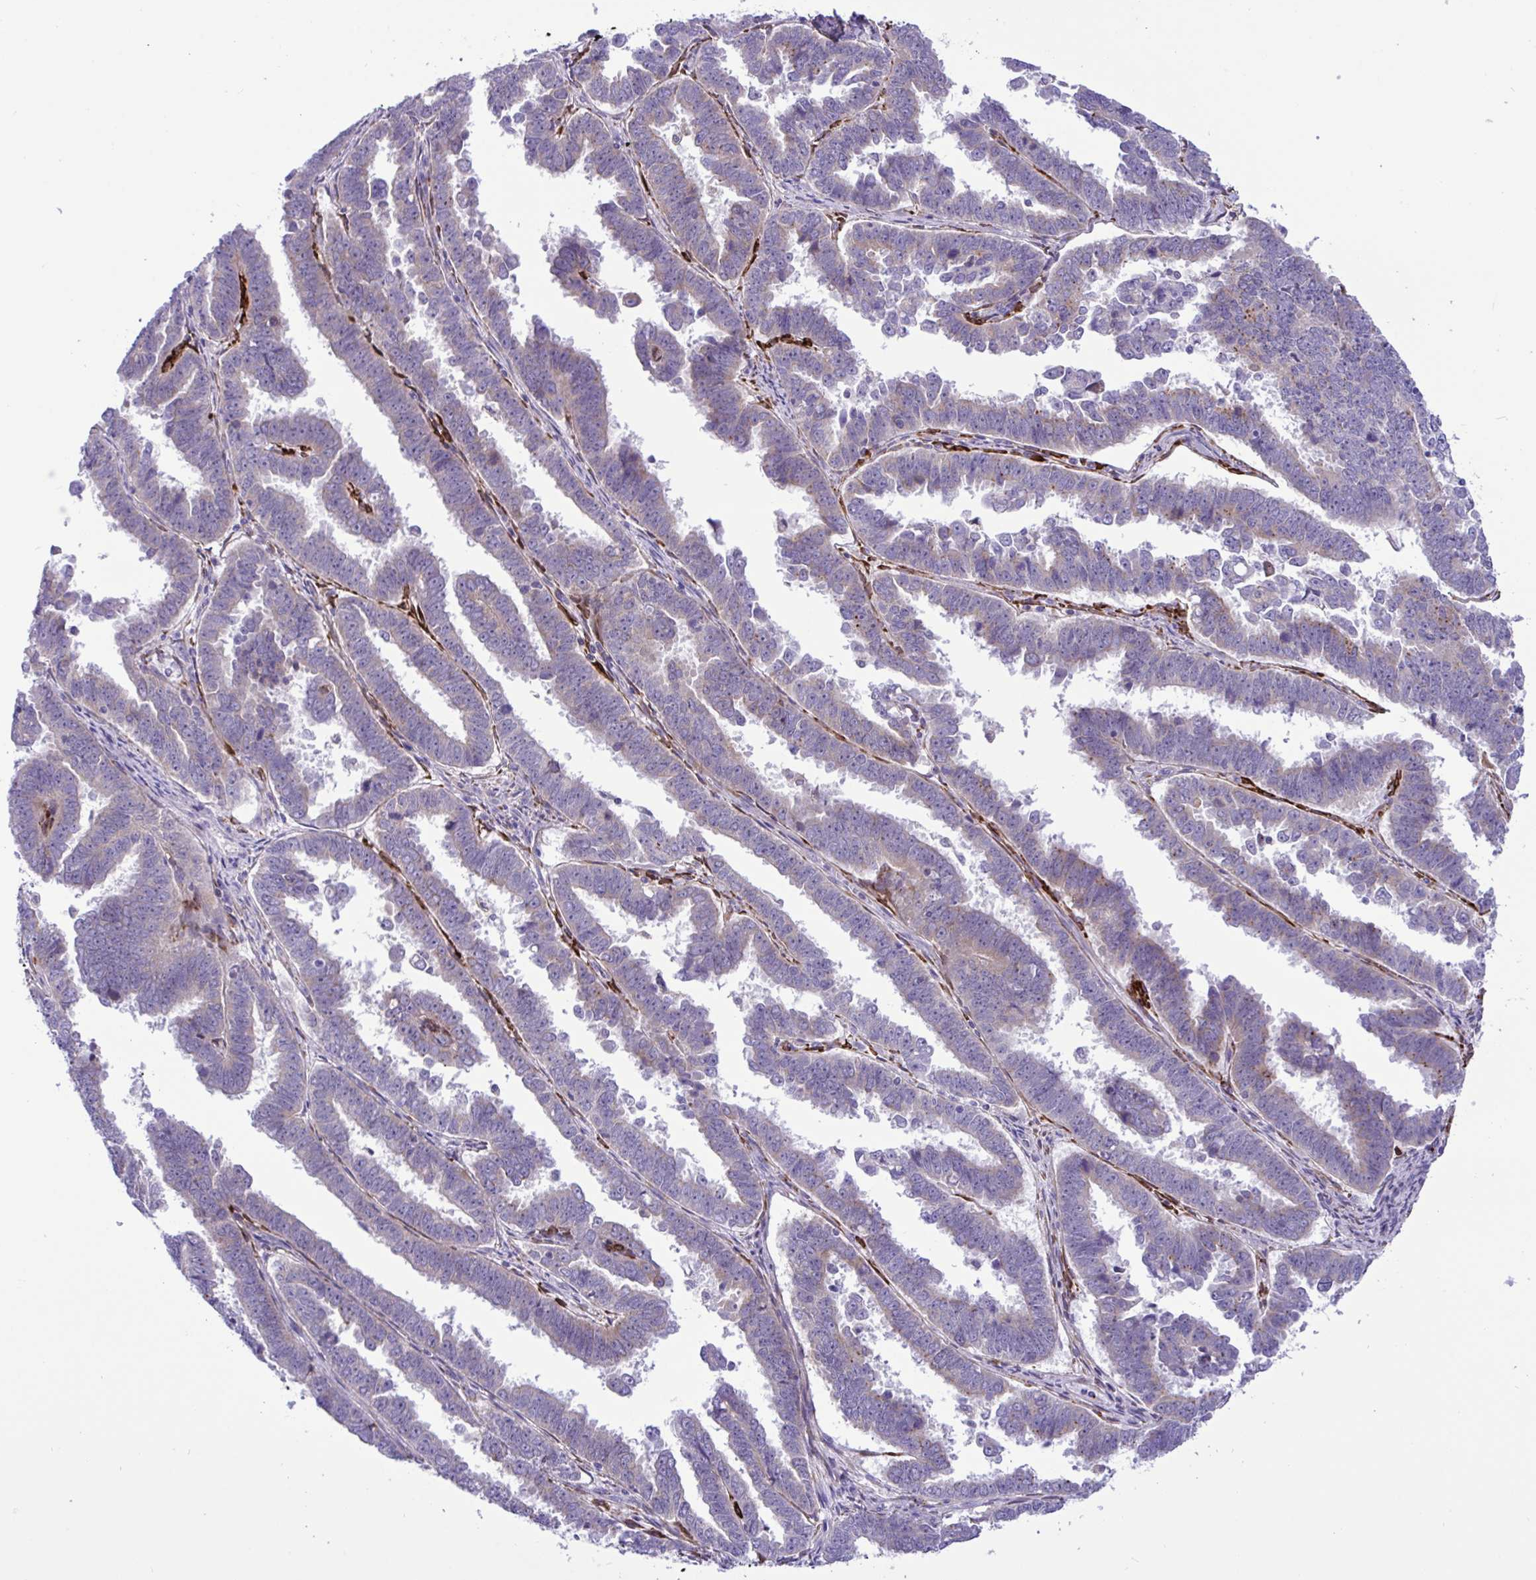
{"staining": {"intensity": "negative", "quantity": "none", "location": "none"}, "tissue": "endometrial cancer", "cell_type": "Tumor cells", "image_type": "cancer", "snomed": [{"axis": "morphology", "description": "Adenocarcinoma, NOS"}, {"axis": "topography", "description": "Endometrium"}], "caption": "An IHC micrograph of endometrial adenocarcinoma is shown. There is no staining in tumor cells of endometrial adenocarcinoma.", "gene": "SREBF1", "patient": {"sex": "female", "age": 75}}